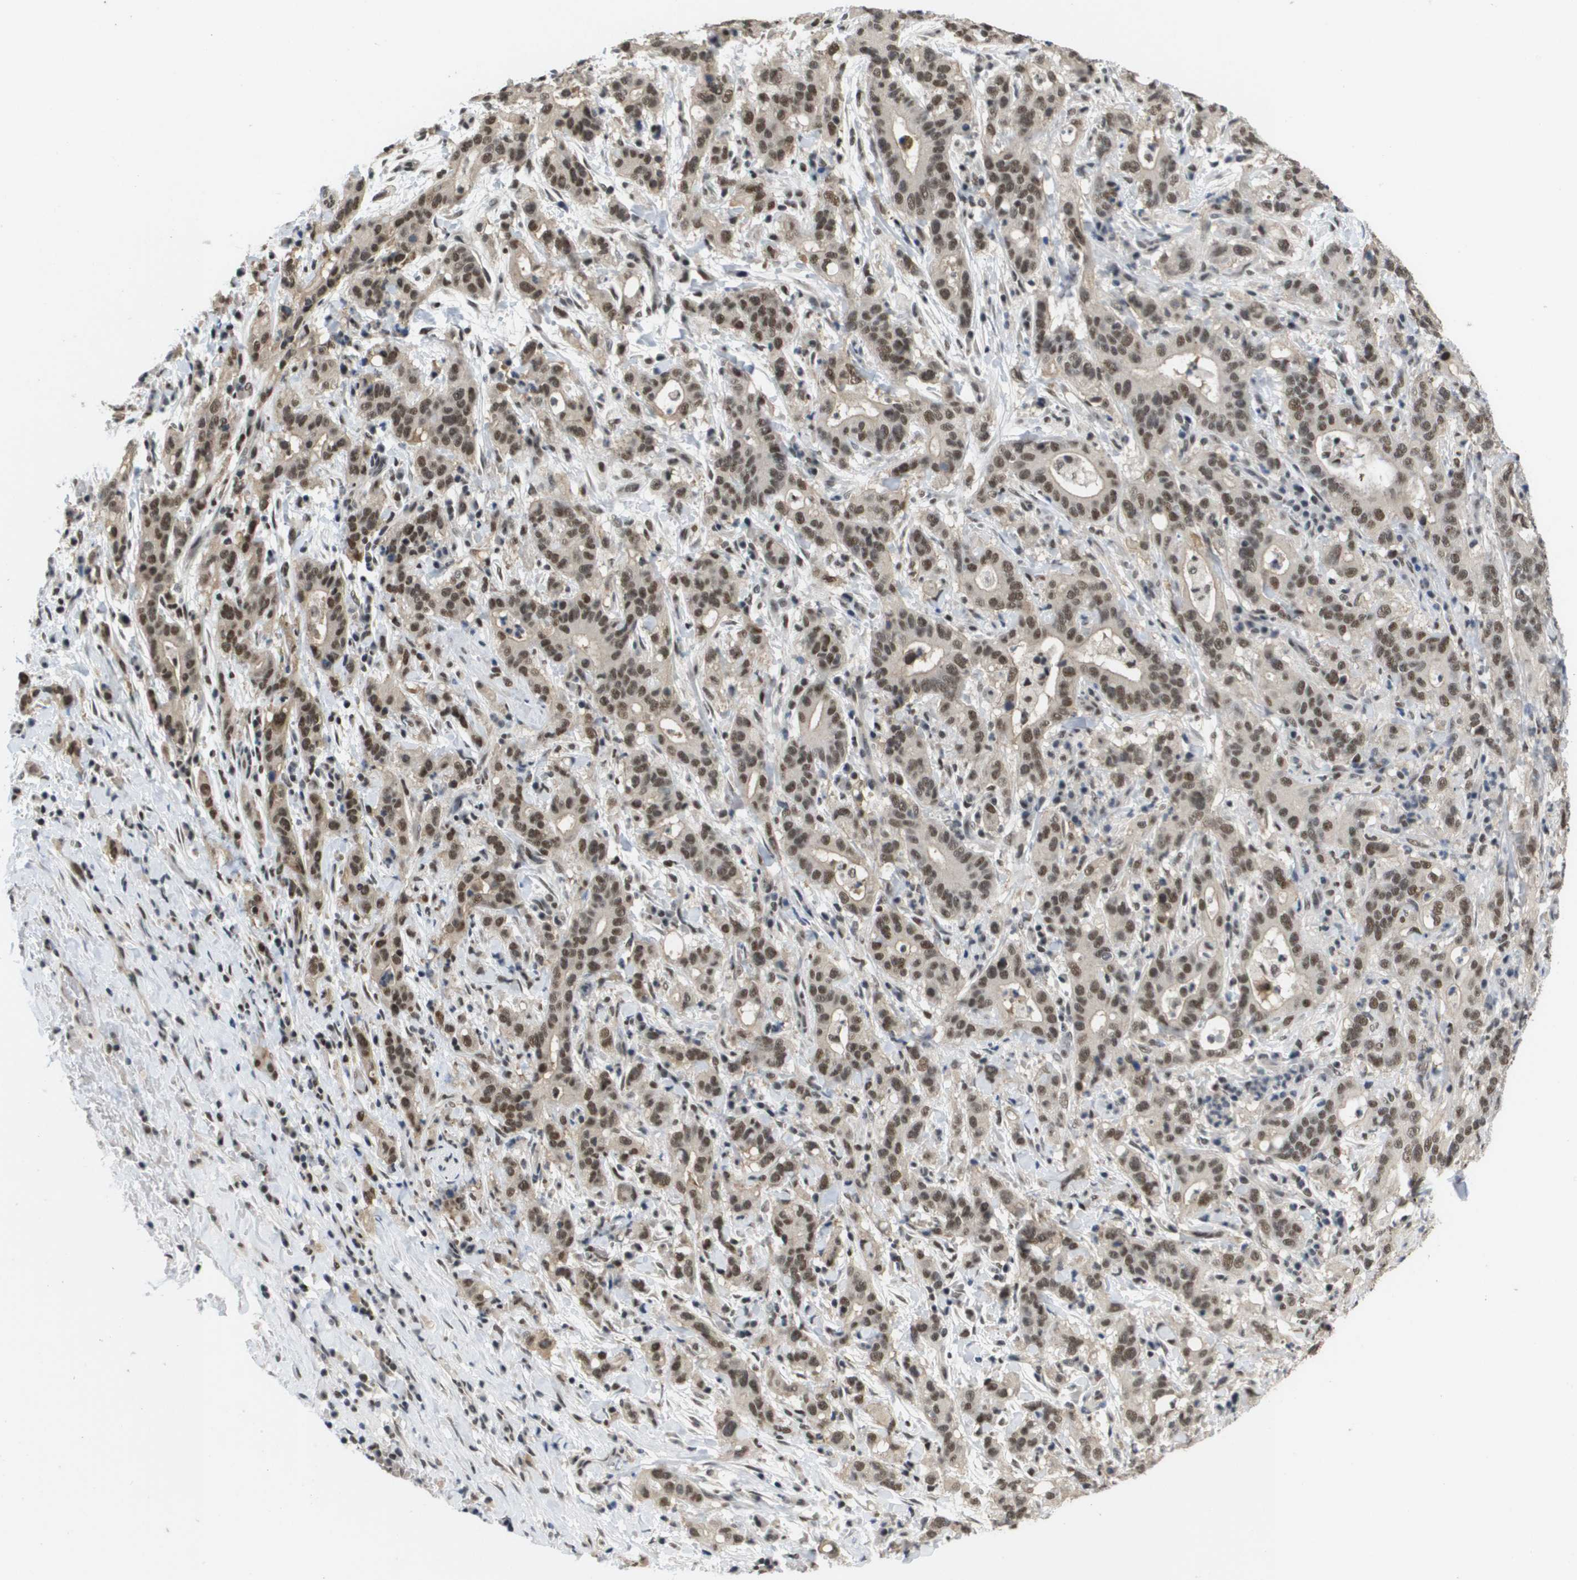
{"staining": {"intensity": "moderate", "quantity": ">75%", "location": "nuclear"}, "tissue": "liver cancer", "cell_type": "Tumor cells", "image_type": "cancer", "snomed": [{"axis": "morphology", "description": "Cholangiocarcinoma"}, {"axis": "topography", "description": "Liver"}], "caption": "High-power microscopy captured an immunohistochemistry (IHC) image of liver cancer (cholangiocarcinoma), revealing moderate nuclear positivity in about >75% of tumor cells.", "gene": "ISY1", "patient": {"sex": "female", "age": 38}}